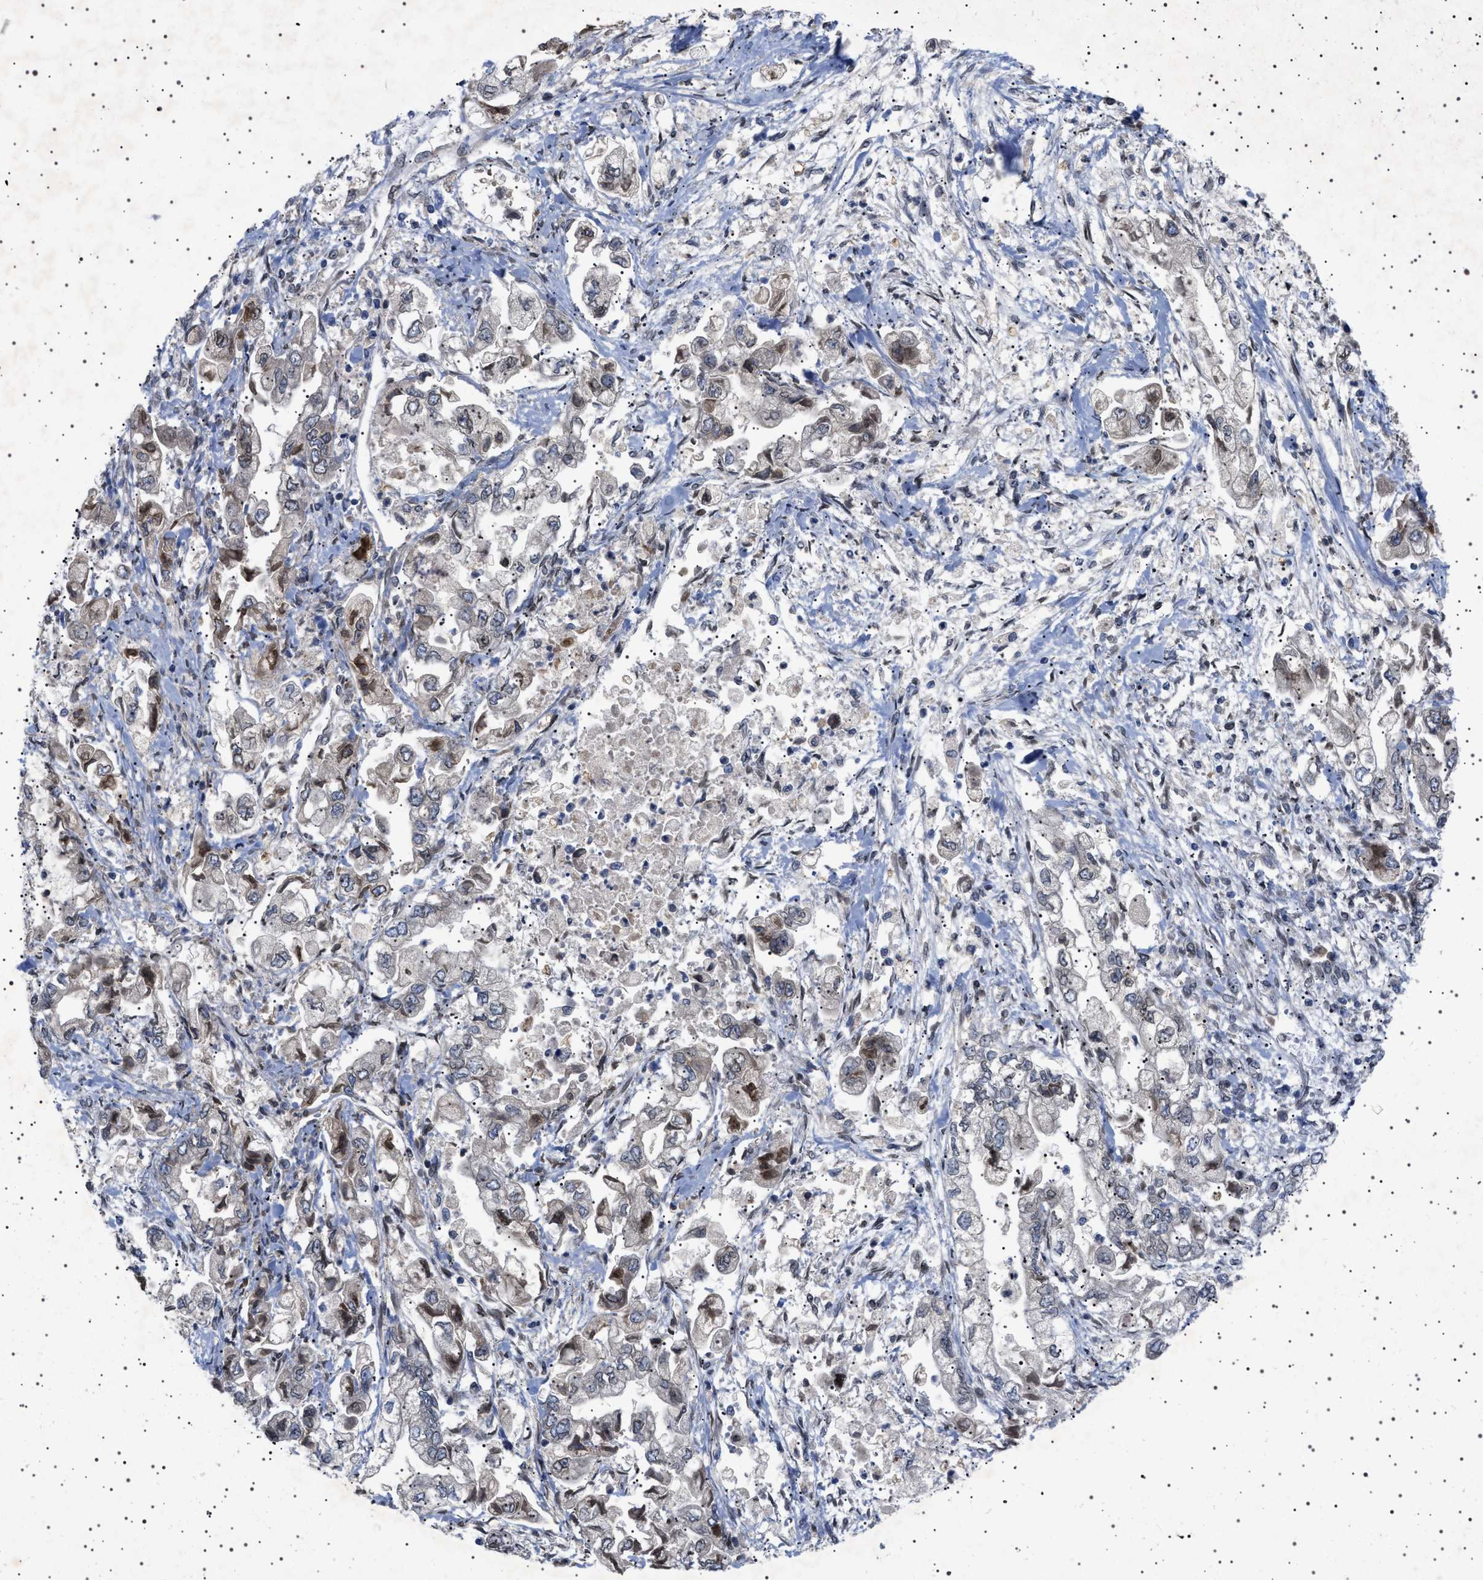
{"staining": {"intensity": "moderate", "quantity": "25%-75%", "location": "cytoplasmic/membranous,nuclear"}, "tissue": "stomach cancer", "cell_type": "Tumor cells", "image_type": "cancer", "snomed": [{"axis": "morphology", "description": "Normal tissue, NOS"}, {"axis": "morphology", "description": "Adenocarcinoma, NOS"}, {"axis": "topography", "description": "Stomach"}], "caption": "The histopathology image displays staining of stomach cancer (adenocarcinoma), revealing moderate cytoplasmic/membranous and nuclear protein expression (brown color) within tumor cells.", "gene": "NUP93", "patient": {"sex": "male", "age": 62}}